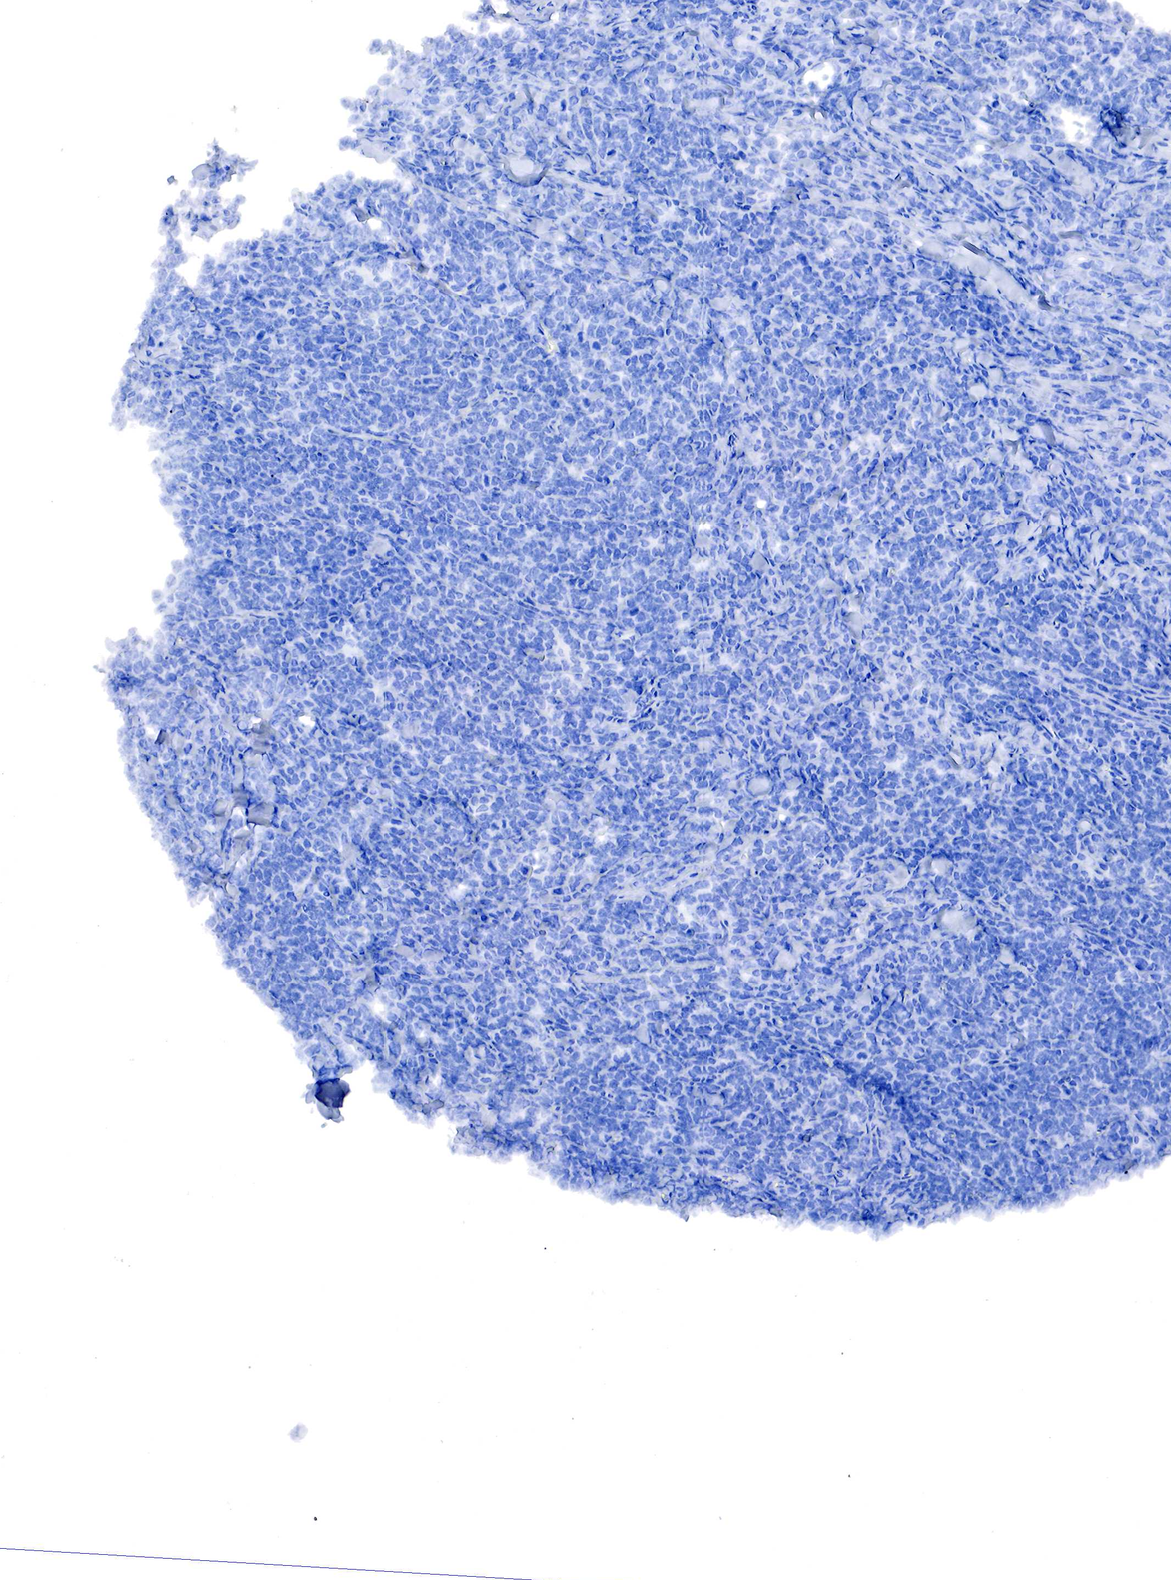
{"staining": {"intensity": "negative", "quantity": "none", "location": "none"}, "tissue": "lymphoma", "cell_type": "Tumor cells", "image_type": "cancer", "snomed": [{"axis": "morphology", "description": "Malignant lymphoma, non-Hodgkin's type, High grade"}, {"axis": "topography", "description": "Small intestine"}, {"axis": "topography", "description": "Colon"}], "caption": "Tumor cells show no significant positivity in malignant lymphoma, non-Hodgkin's type (high-grade). The staining was performed using DAB to visualize the protein expression in brown, while the nuclei were stained in blue with hematoxylin (Magnification: 20x).", "gene": "RDX", "patient": {"sex": "male", "age": 8}}